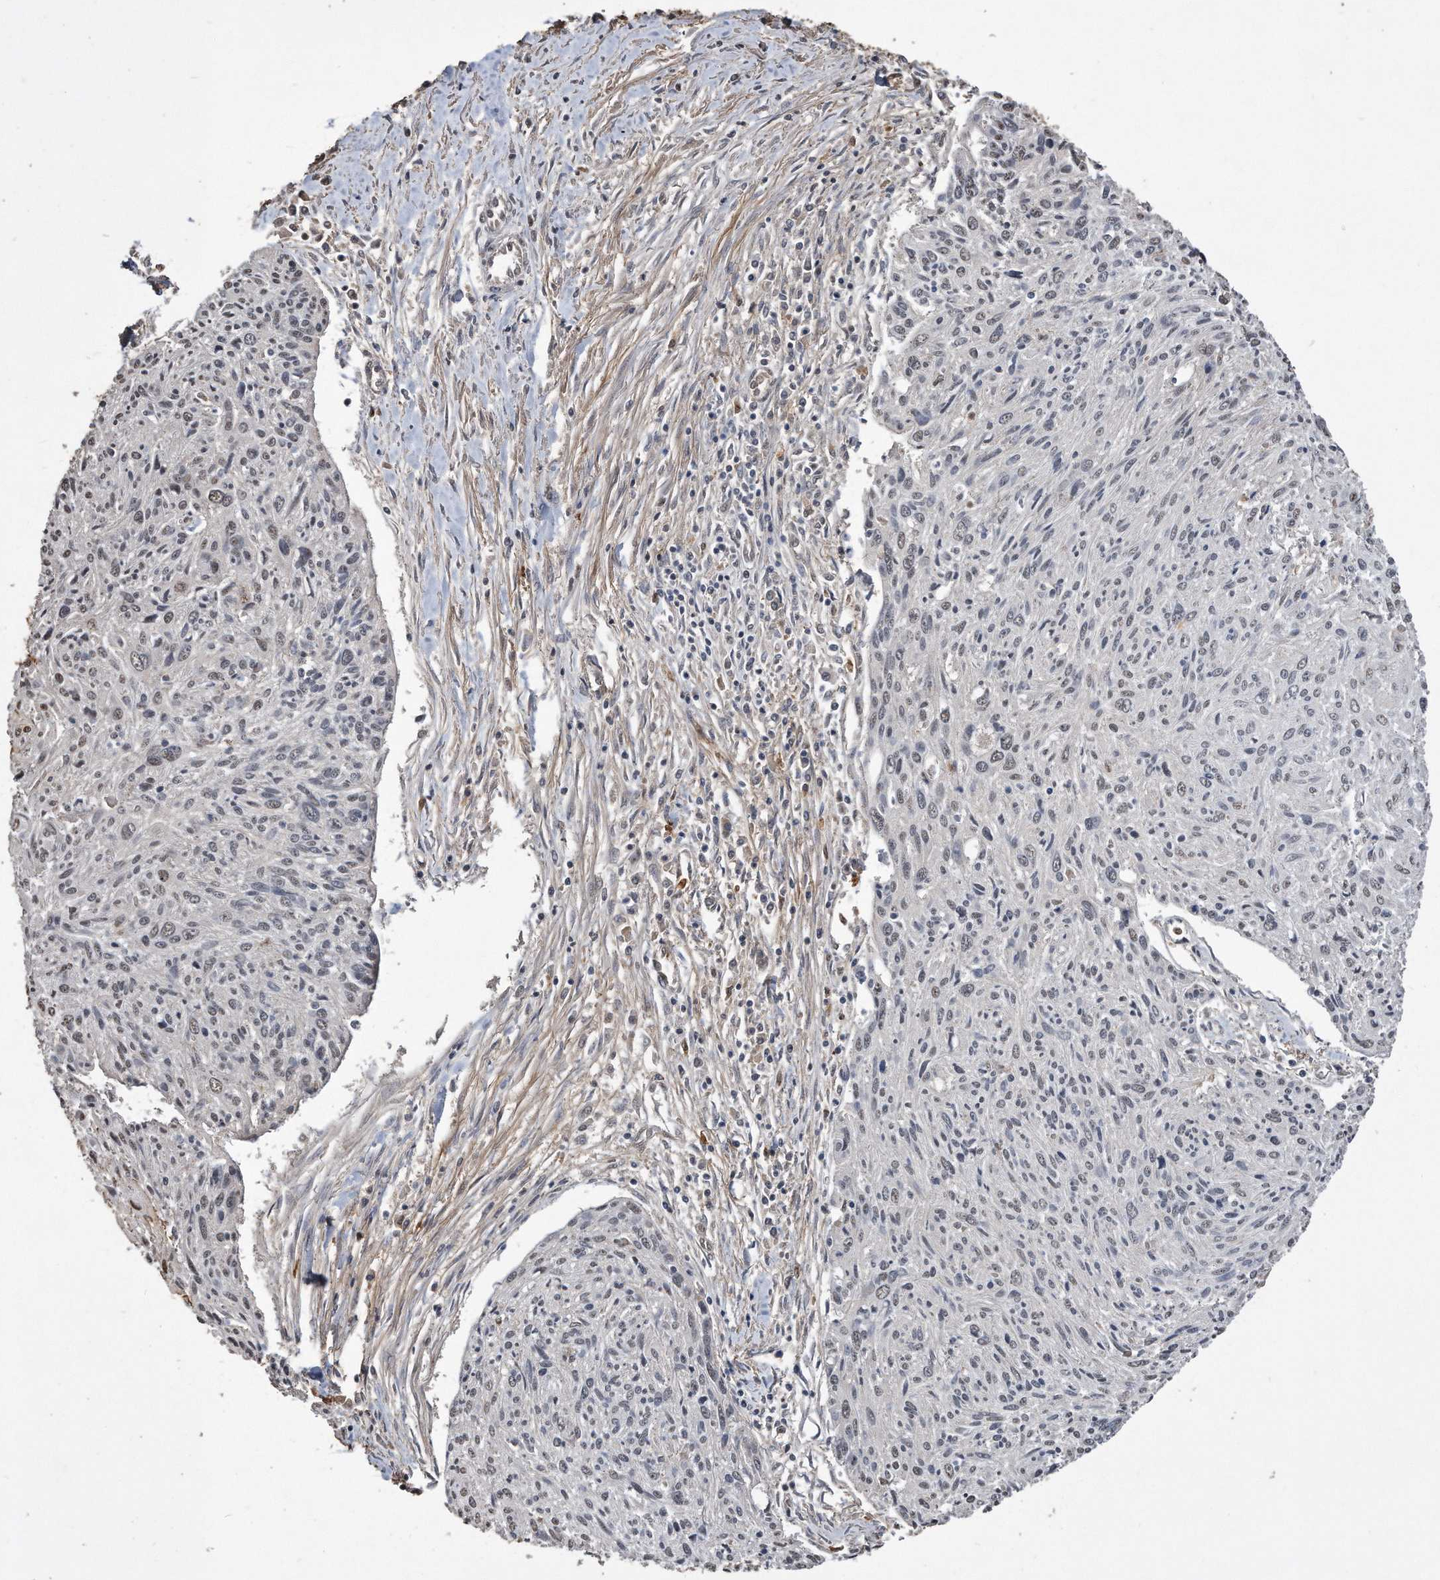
{"staining": {"intensity": "negative", "quantity": "none", "location": "none"}, "tissue": "cervical cancer", "cell_type": "Tumor cells", "image_type": "cancer", "snomed": [{"axis": "morphology", "description": "Squamous cell carcinoma, NOS"}, {"axis": "topography", "description": "Cervix"}], "caption": "IHC of human cervical squamous cell carcinoma exhibits no expression in tumor cells.", "gene": "PELO", "patient": {"sex": "female", "age": 51}}